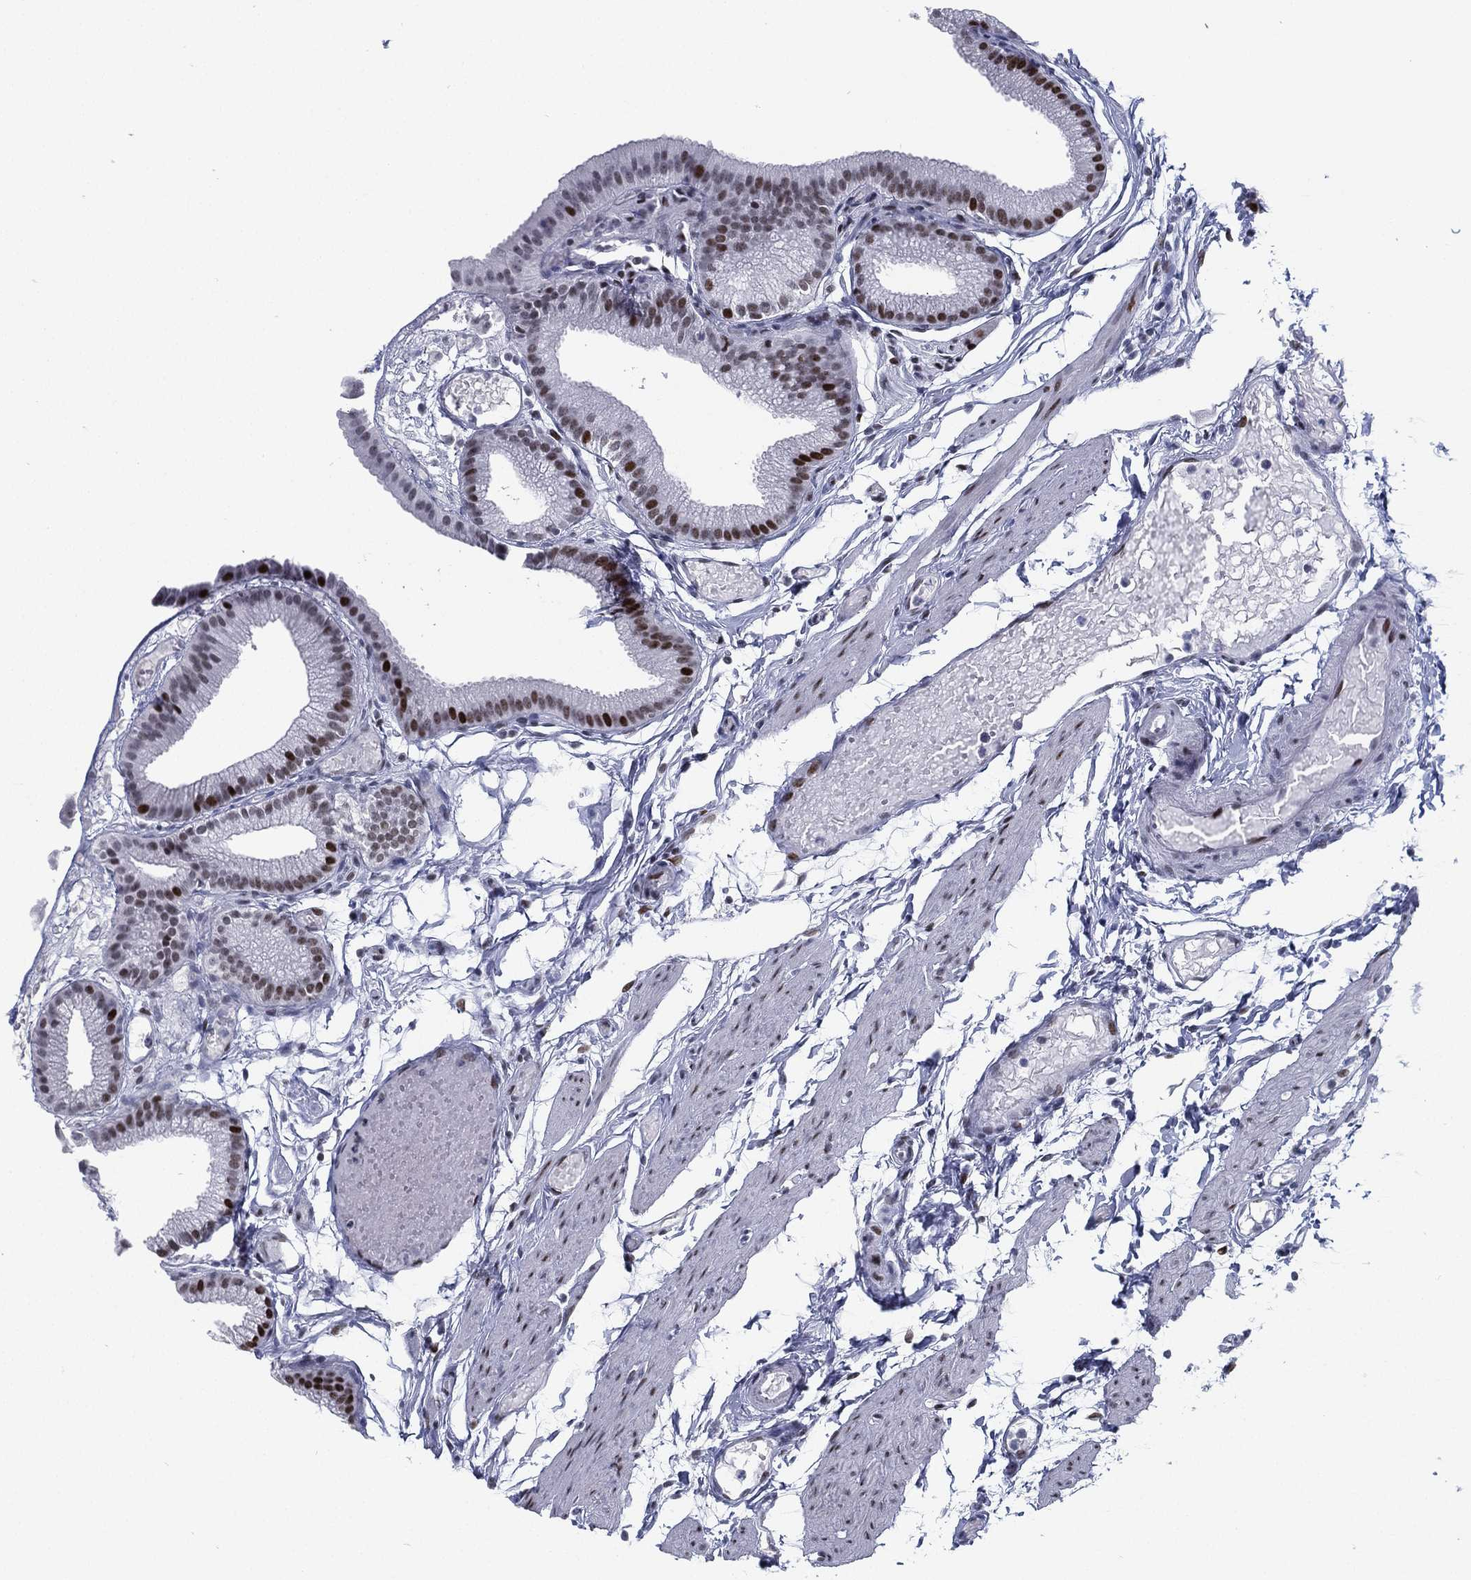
{"staining": {"intensity": "strong", "quantity": "25%-75%", "location": "nuclear"}, "tissue": "gallbladder", "cell_type": "Glandular cells", "image_type": "normal", "snomed": [{"axis": "morphology", "description": "Normal tissue, NOS"}, {"axis": "topography", "description": "Gallbladder"}], "caption": "The image reveals immunohistochemical staining of normal gallbladder. There is strong nuclear positivity is seen in approximately 25%-75% of glandular cells.", "gene": "CYB561D2", "patient": {"sex": "female", "age": 45}}